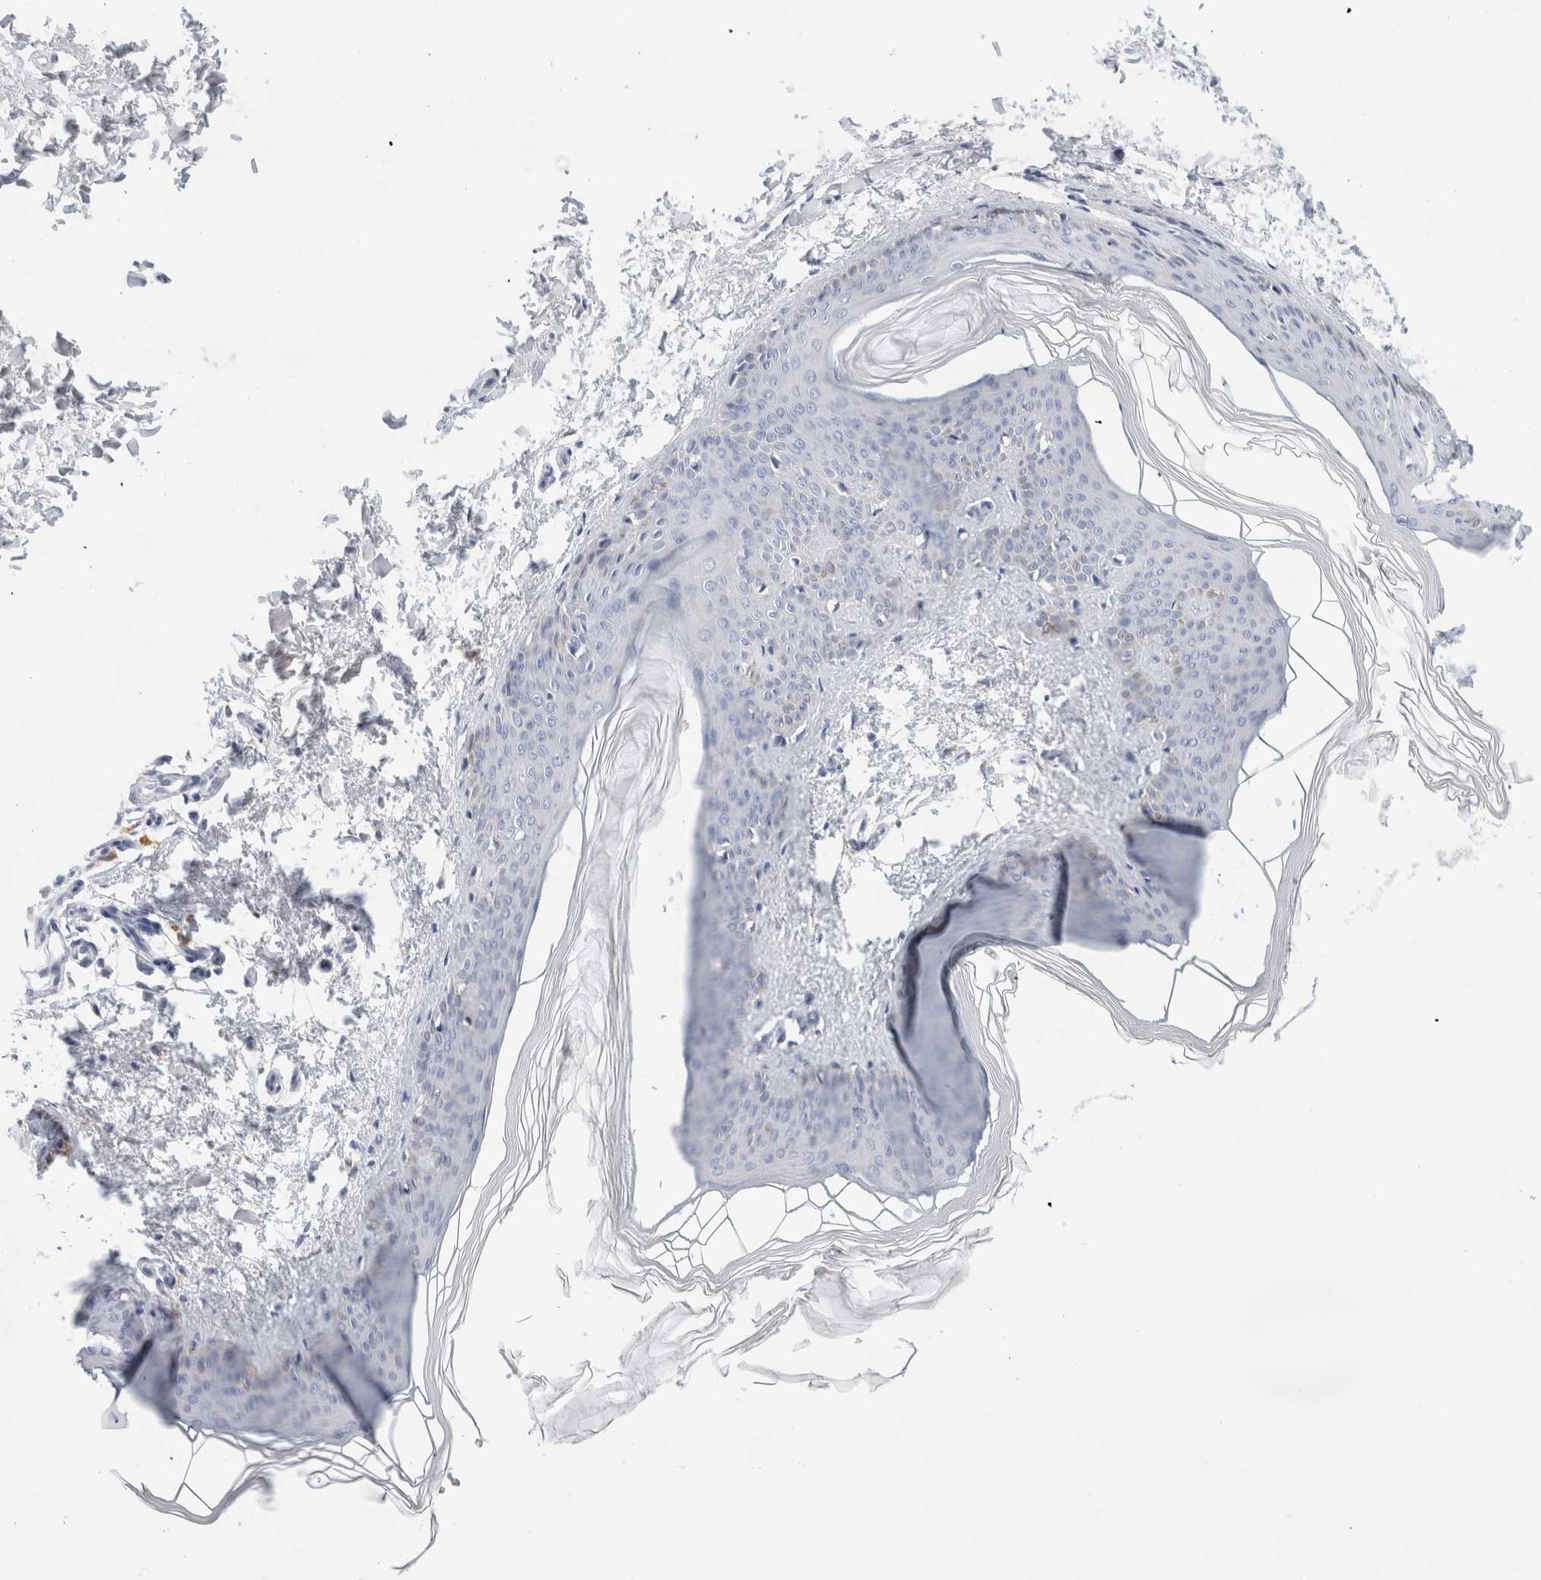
{"staining": {"intensity": "negative", "quantity": "none", "location": "none"}, "tissue": "skin", "cell_type": "Fibroblasts", "image_type": "normal", "snomed": [{"axis": "morphology", "description": "Normal tissue, NOS"}, {"axis": "topography", "description": "Skin"}], "caption": "There is no significant expression in fibroblasts of skin. (DAB immunohistochemistry, high magnification).", "gene": "SLC22A12", "patient": {"sex": "female", "age": 27}}